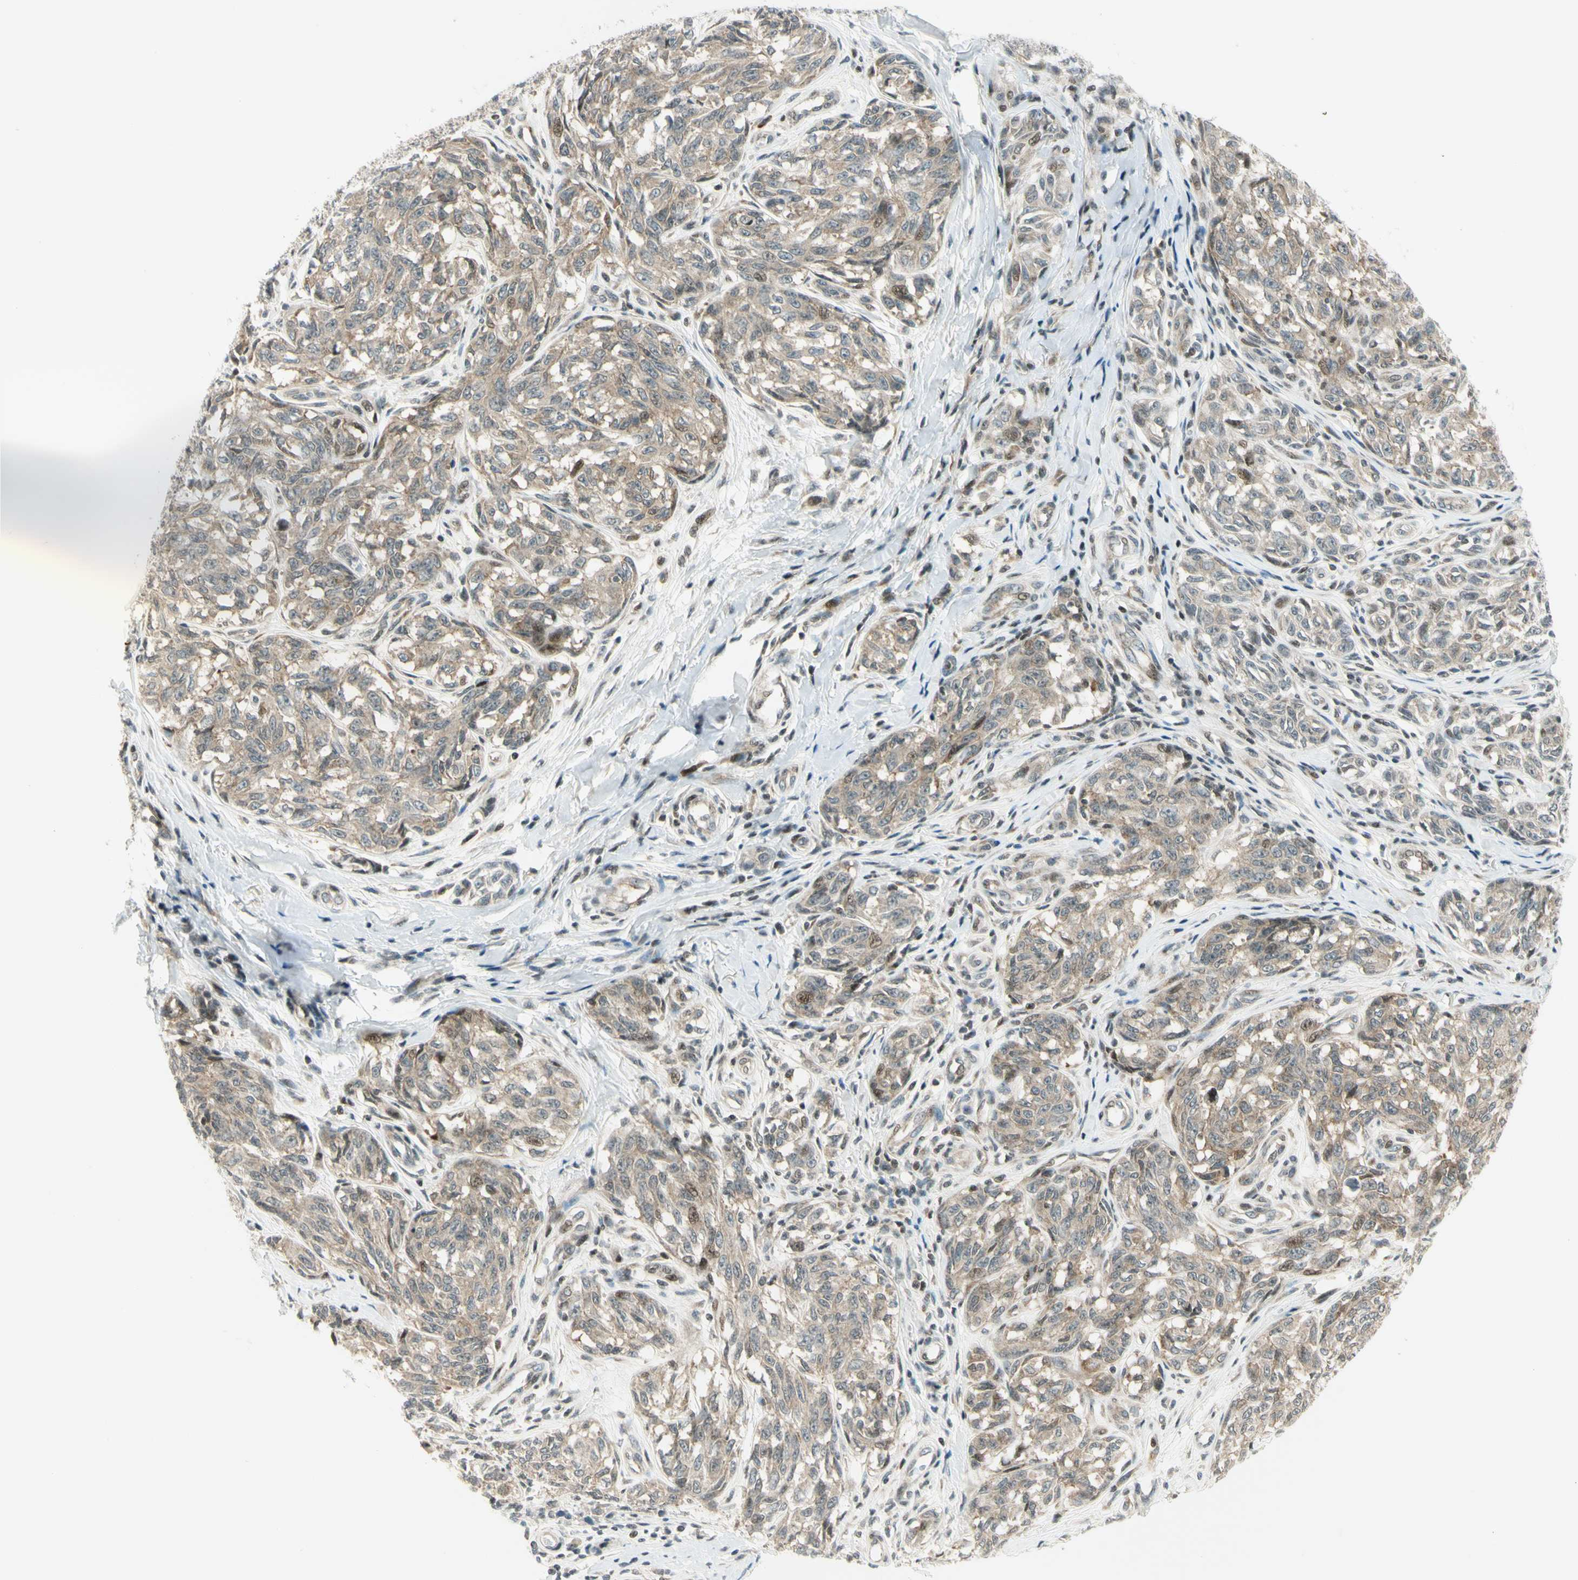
{"staining": {"intensity": "weak", "quantity": ">75%", "location": "cytoplasmic/membranous"}, "tissue": "melanoma", "cell_type": "Tumor cells", "image_type": "cancer", "snomed": [{"axis": "morphology", "description": "Malignant melanoma, NOS"}, {"axis": "topography", "description": "Skin"}], "caption": "This photomicrograph reveals melanoma stained with IHC to label a protein in brown. The cytoplasmic/membranous of tumor cells show weak positivity for the protein. Nuclei are counter-stained blue.", "gene": "TPT1", "patient": {"sex": "female", "age": 64}}